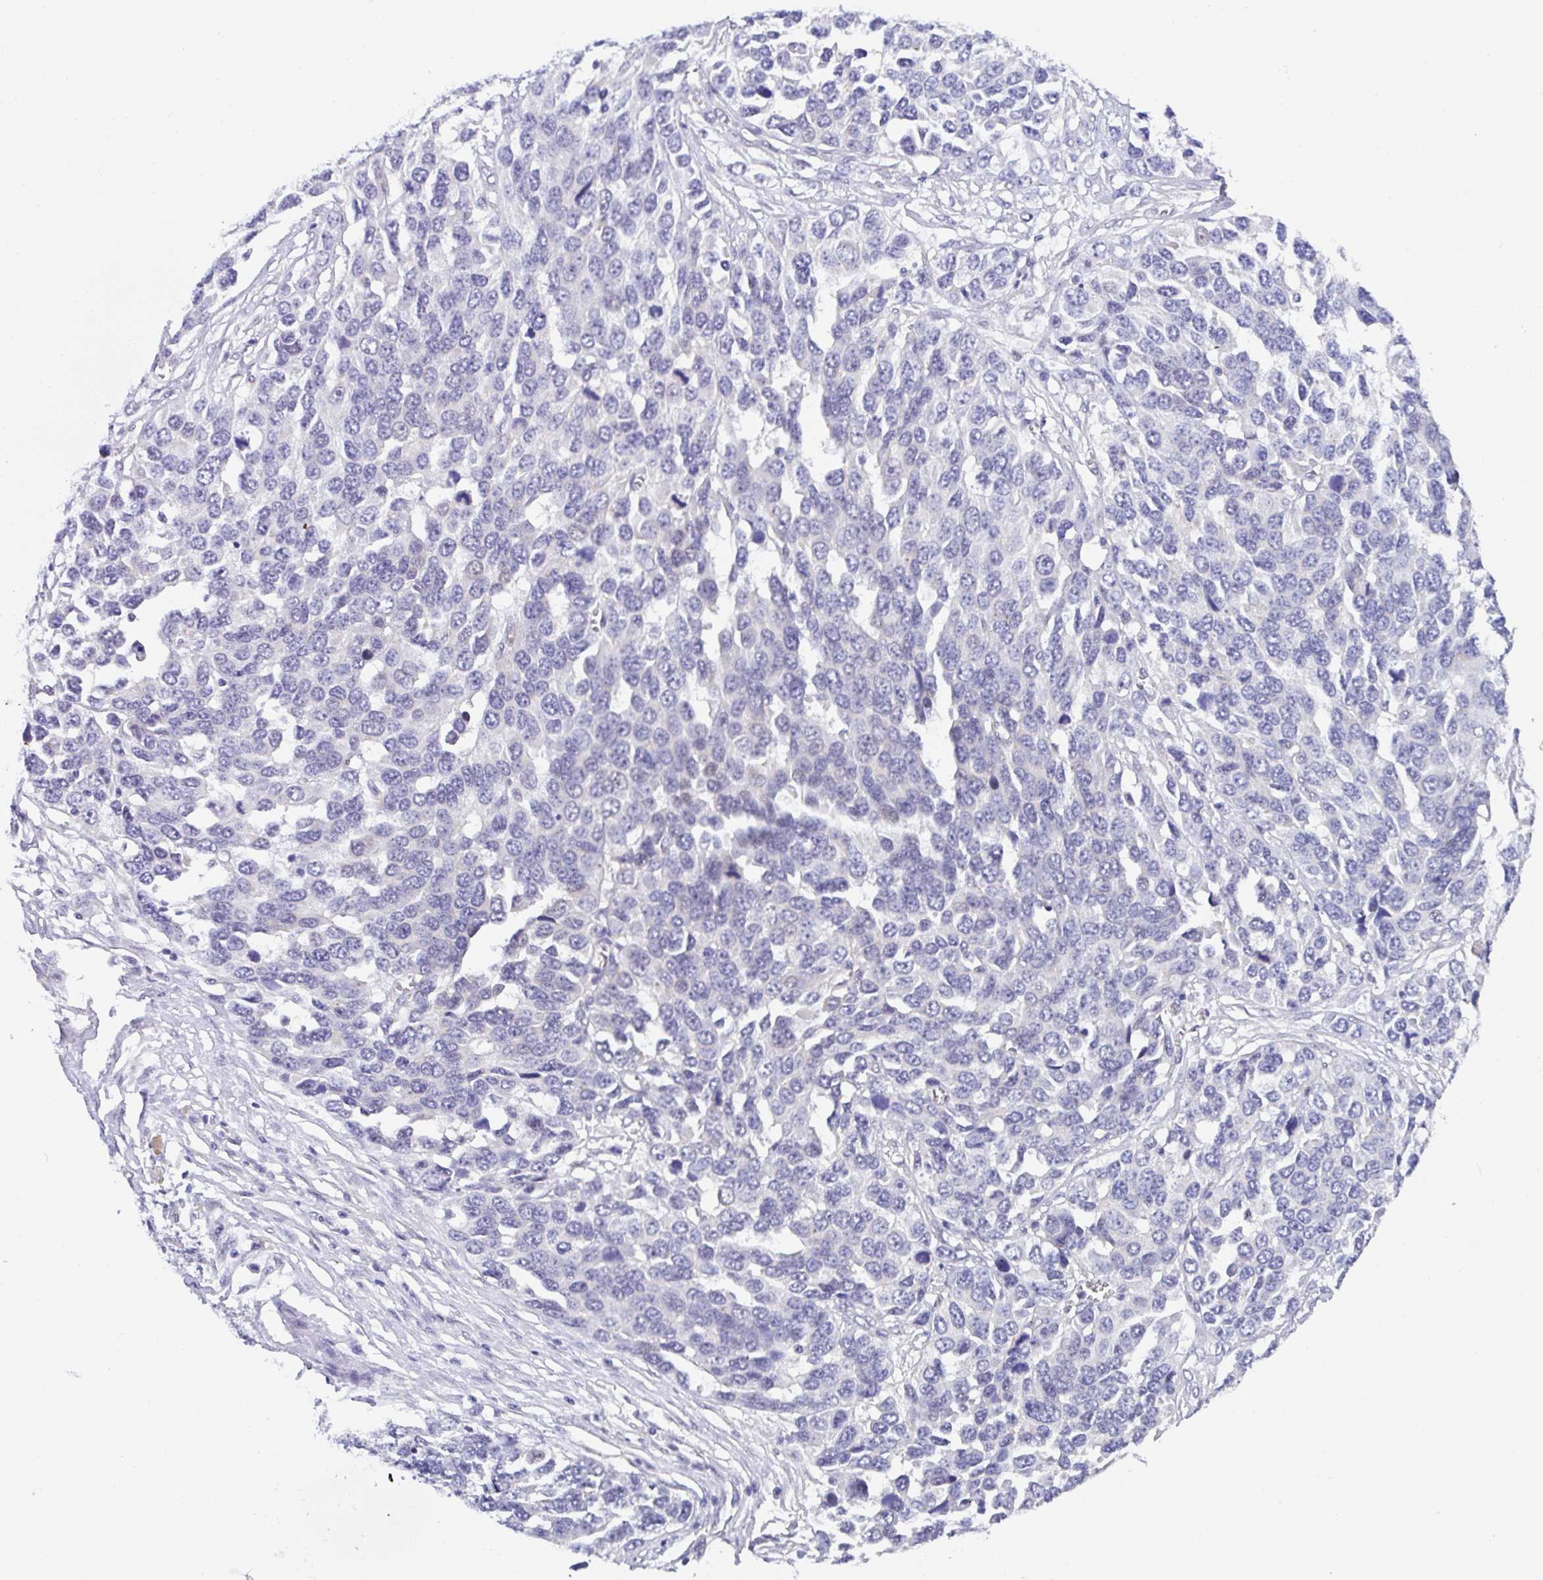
{"staining": {"intensity": "negative", "quantity": "none", "location": "none"}, "tissue": "ovarian cancer", "cell_type": "Tumor cells", "image_type": "cancer", "snomed": [{"axis": "morphology", "description": "Cystadenocarcinoma, serous, NOS"}, {"axis": "topography", "description": "Ovary"}], "caption": "Ovarian cancer (serous cystadenocarcinoma) stained for a protein using IHC shows no expression tumor cells.", "gene": "CGNL1", "patient": {"sex": "female", "age": 76}}